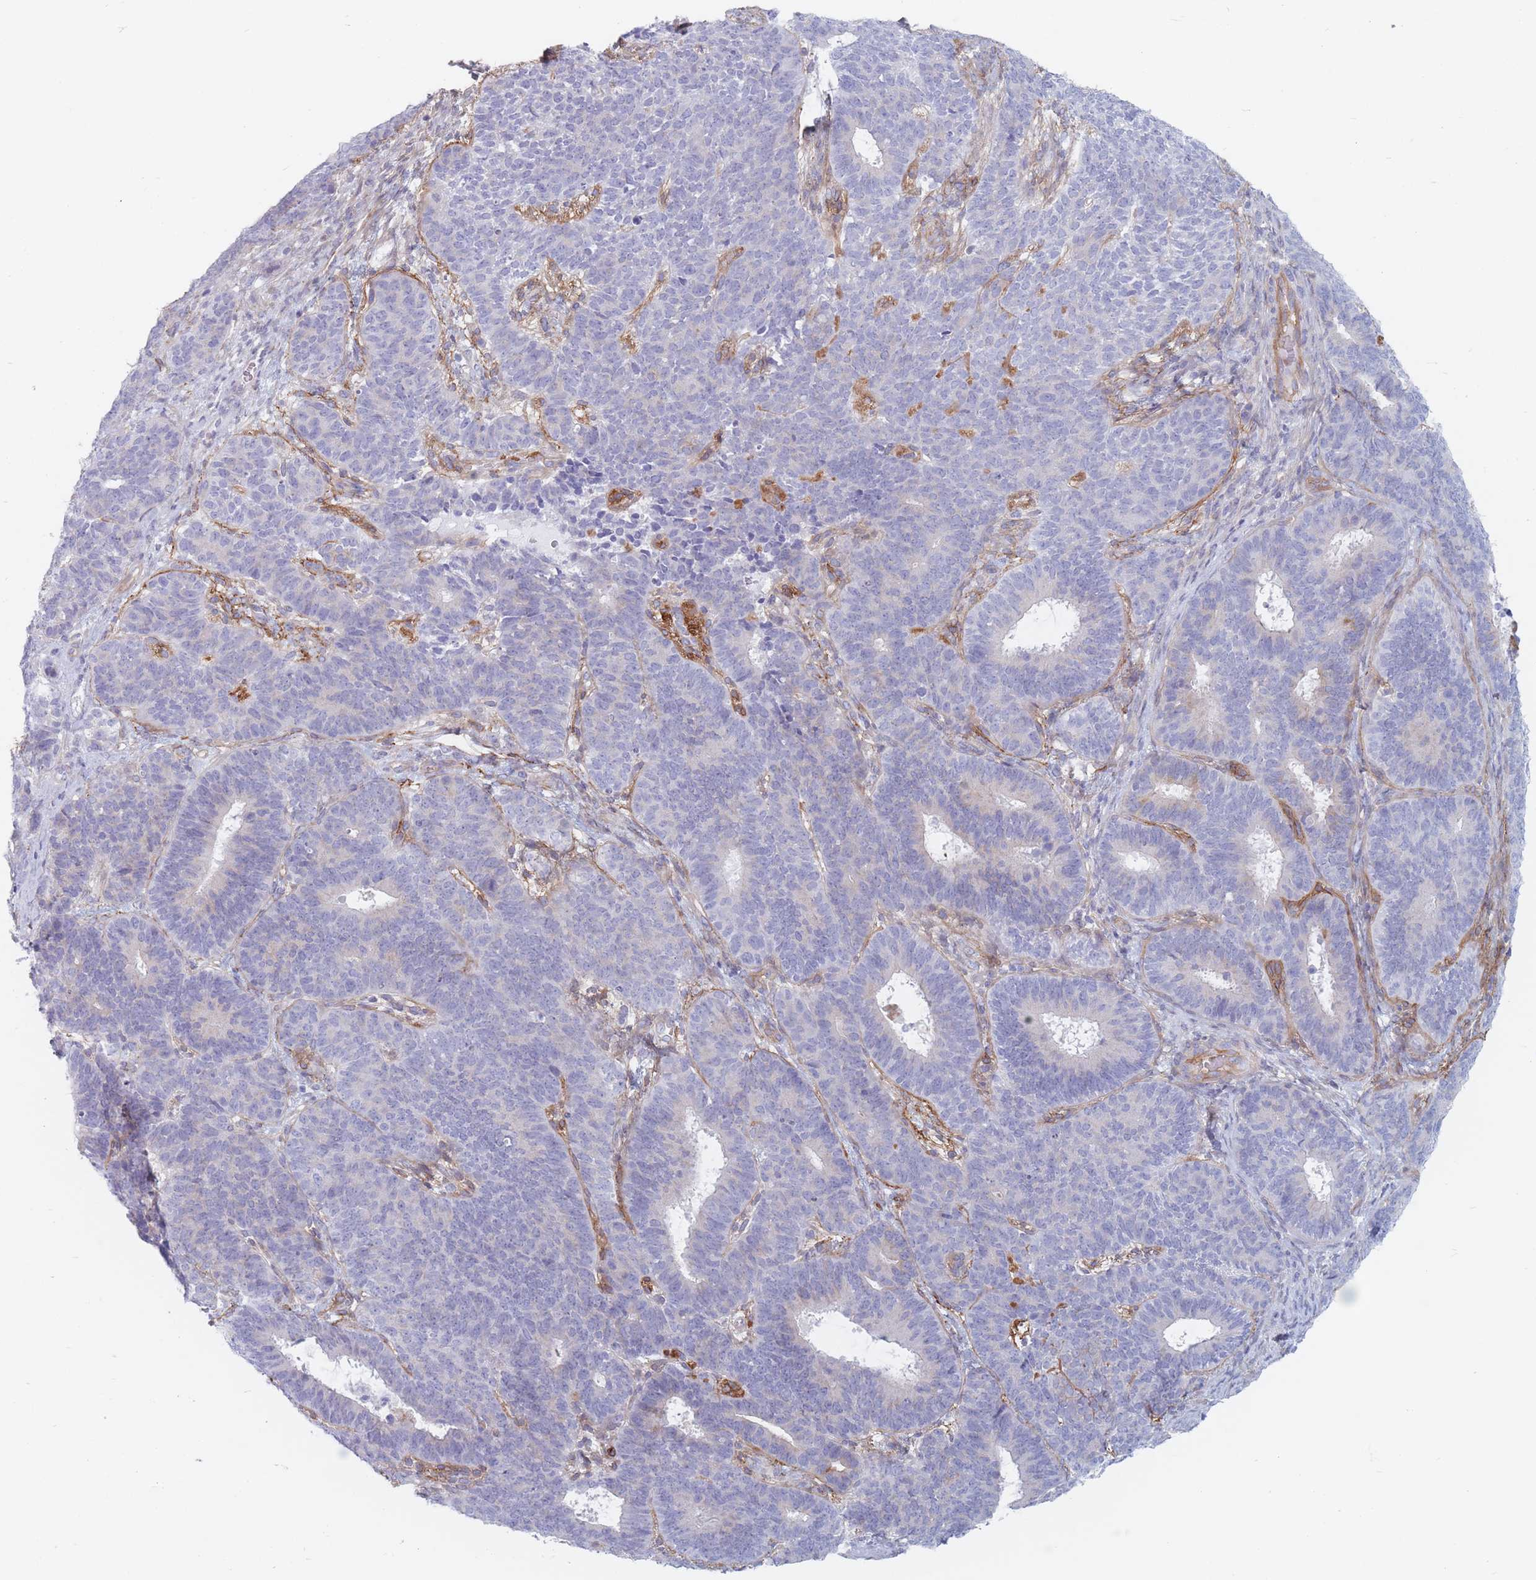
{"staining": {"intensity": "negative", "quantity": "none", "location": "none"}, "tissue": "endometrial cancer", "cell_type": "Tumor cells", "image_type": "cancer", "snomed": [{"axis": "morphology", "description": "Adenocarcinoma, NOS"}, {"axis": "topography", "description": "Endometrium"}], "caption": "Photomicrograph shows no protein staining in tumor cells of endometrial cancer (adenocarcinoma) tissue. (DAB (3,3'-diaminobenzidine) immunohistochemistry visualized using brightfield microscopy, high magnification).", "gene": "PLPP1", "patient": {"sex": "female", "age": 70}}